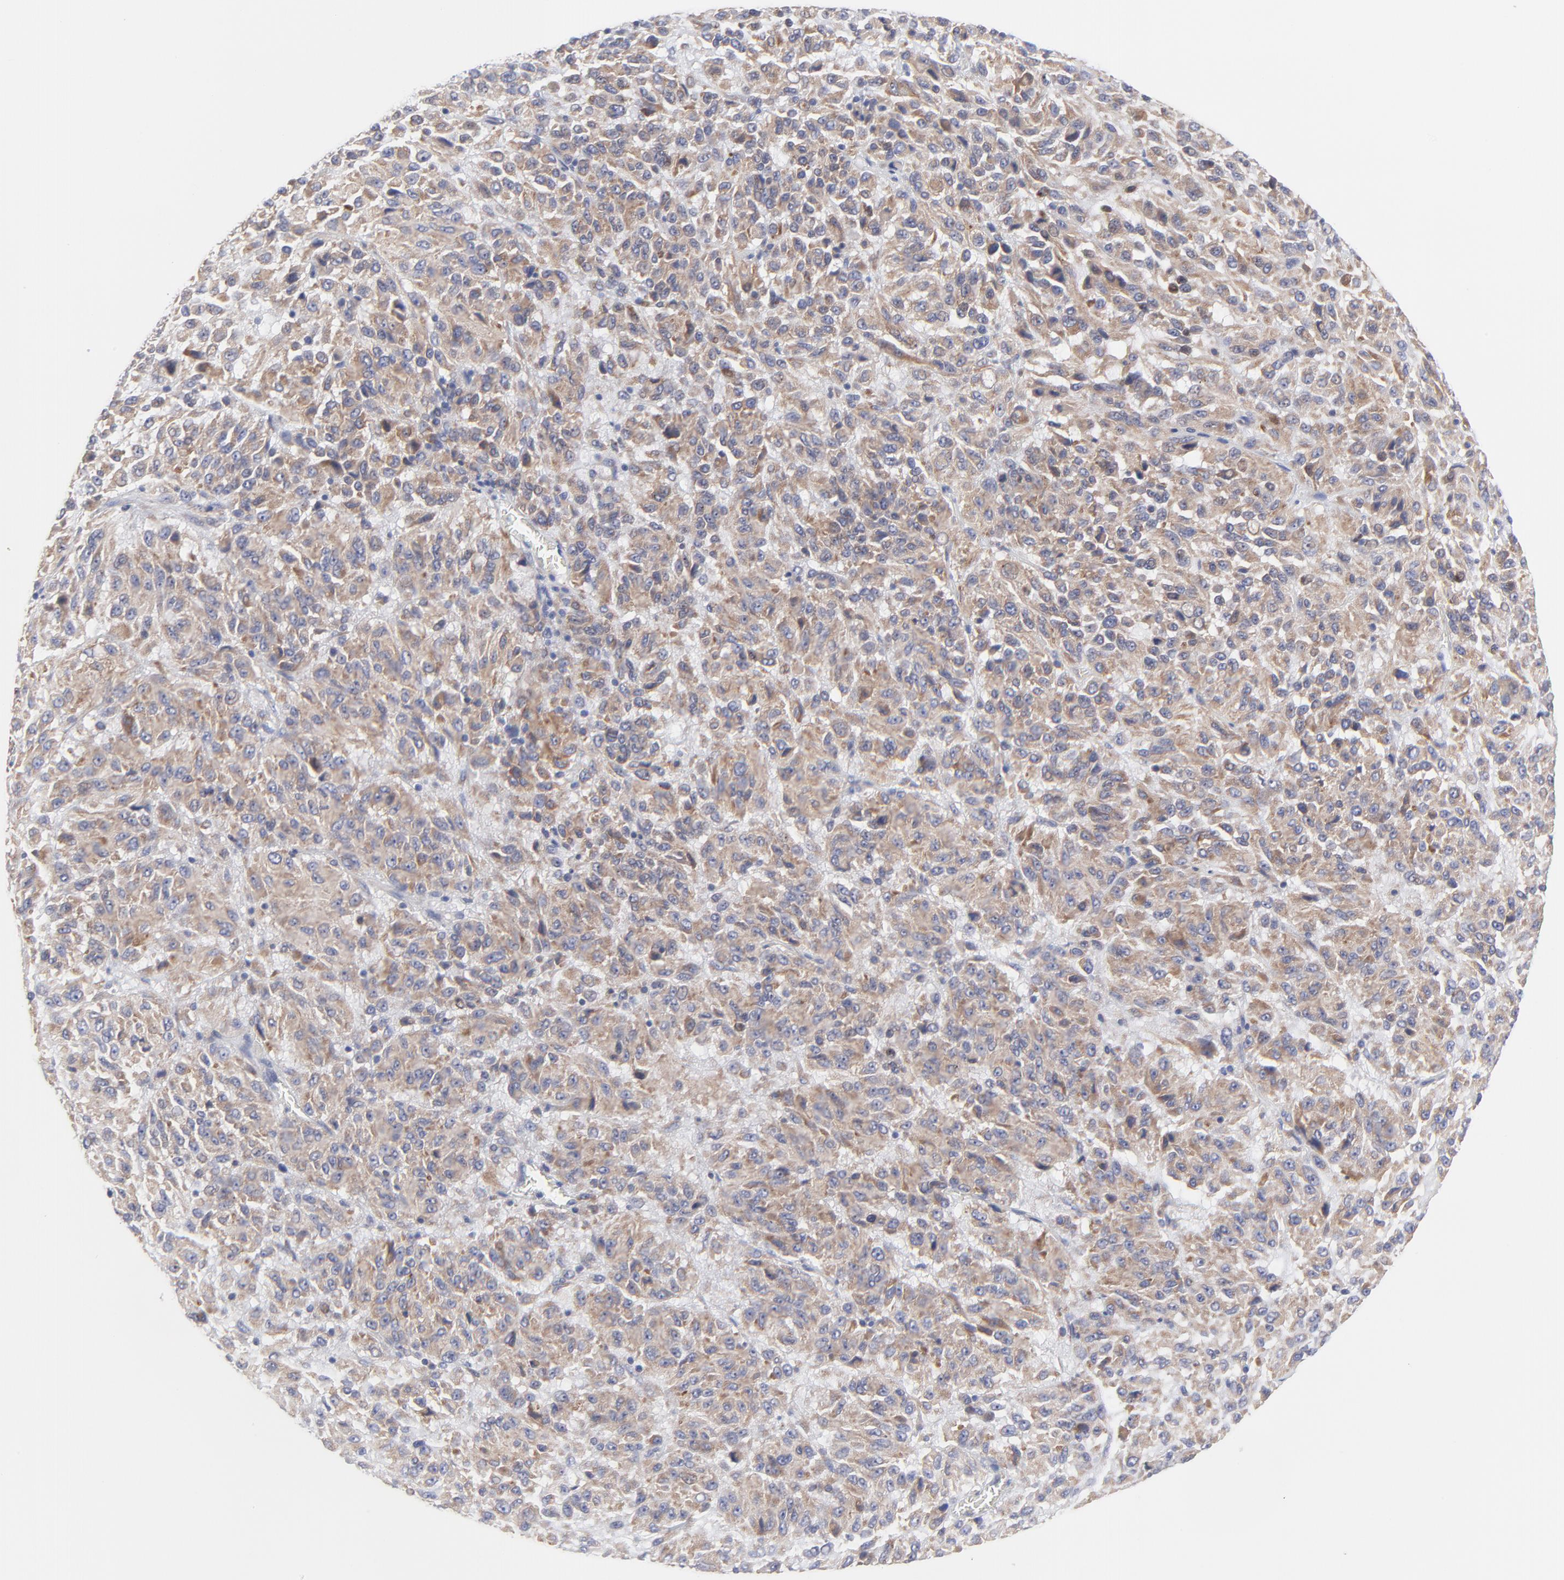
{"staining": {"intensity": "moderate", "quantity": ">75%", "location": "cytoplasmic/membranous"}, "tissue": "melanoma", "cell_type": "Tumor cells", "image_type": "cancer", "snomed": [{"axis": "morphology", "description": "Malignant melanoma, Metastatic site"}, {"axis": "topography", "description": "Lung"}], "caption": "A high-resolution image shows immunohistochemistry (IHC) staining of malignant melanoma (metastatic site), which exhibits moderate cytoplasmic/membranous positivity in approximately >75% of tumor cells.", "gene": "MOSPD2", "patient": {"sex": "male", "age": 64}}